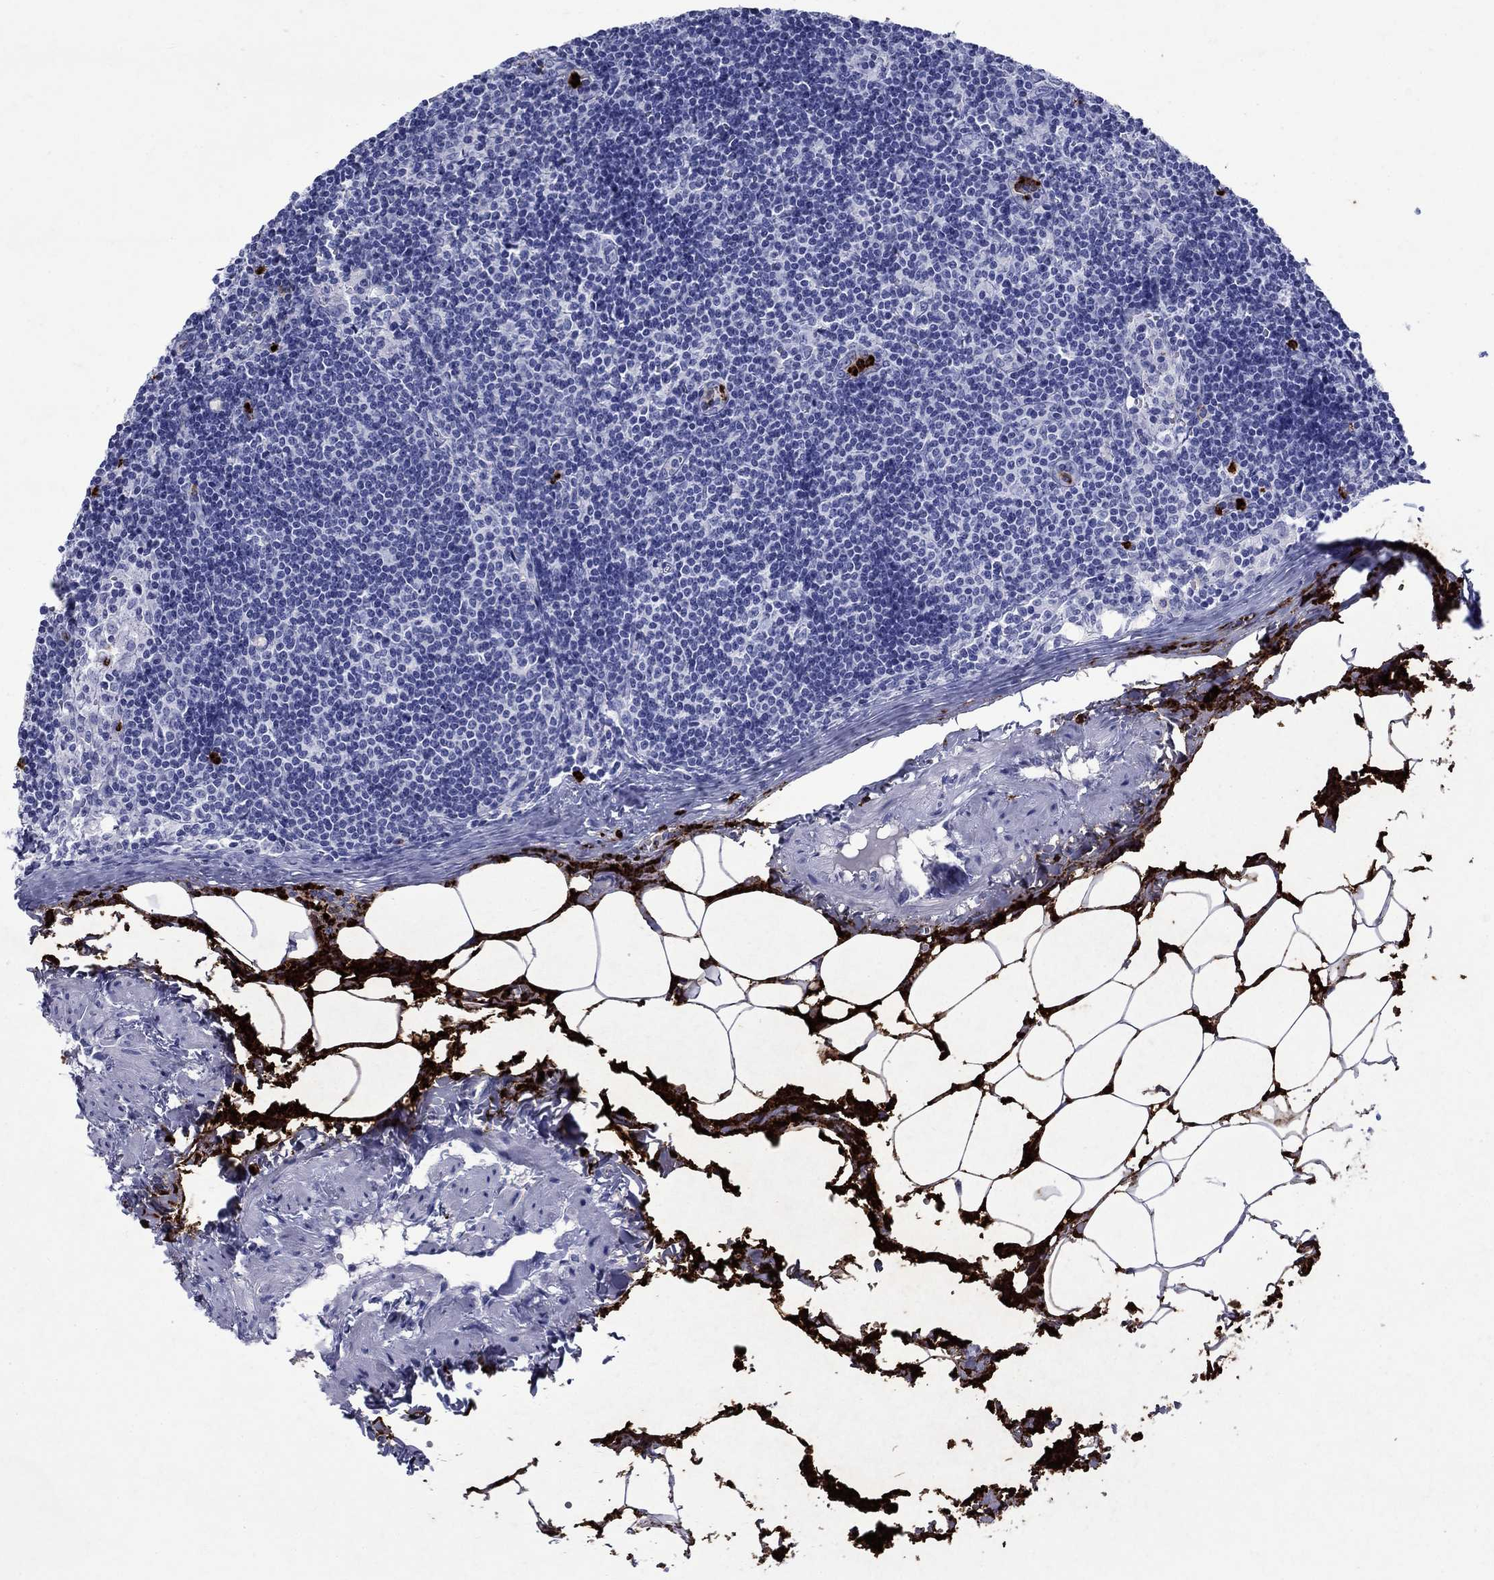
{"staining": {"intensity": "negative", "quantity": "none", "location": "none"}, "tissue": "lymph node", "cell_type": "Germinal center cells", "image_type": "normal", "snomed": [{"axis": "morphology", "description": "Normal tissue, NOS"}, {"axis": "topography", "description": "Lymph node"}], "caption": "IHC micrograph of unremarkable lymph node: human lymph node stained with DAB reveals no significant protein expression in germinal center cells.", "gene": "AZU1", "patient": {"sex": "female", "age": 51}}